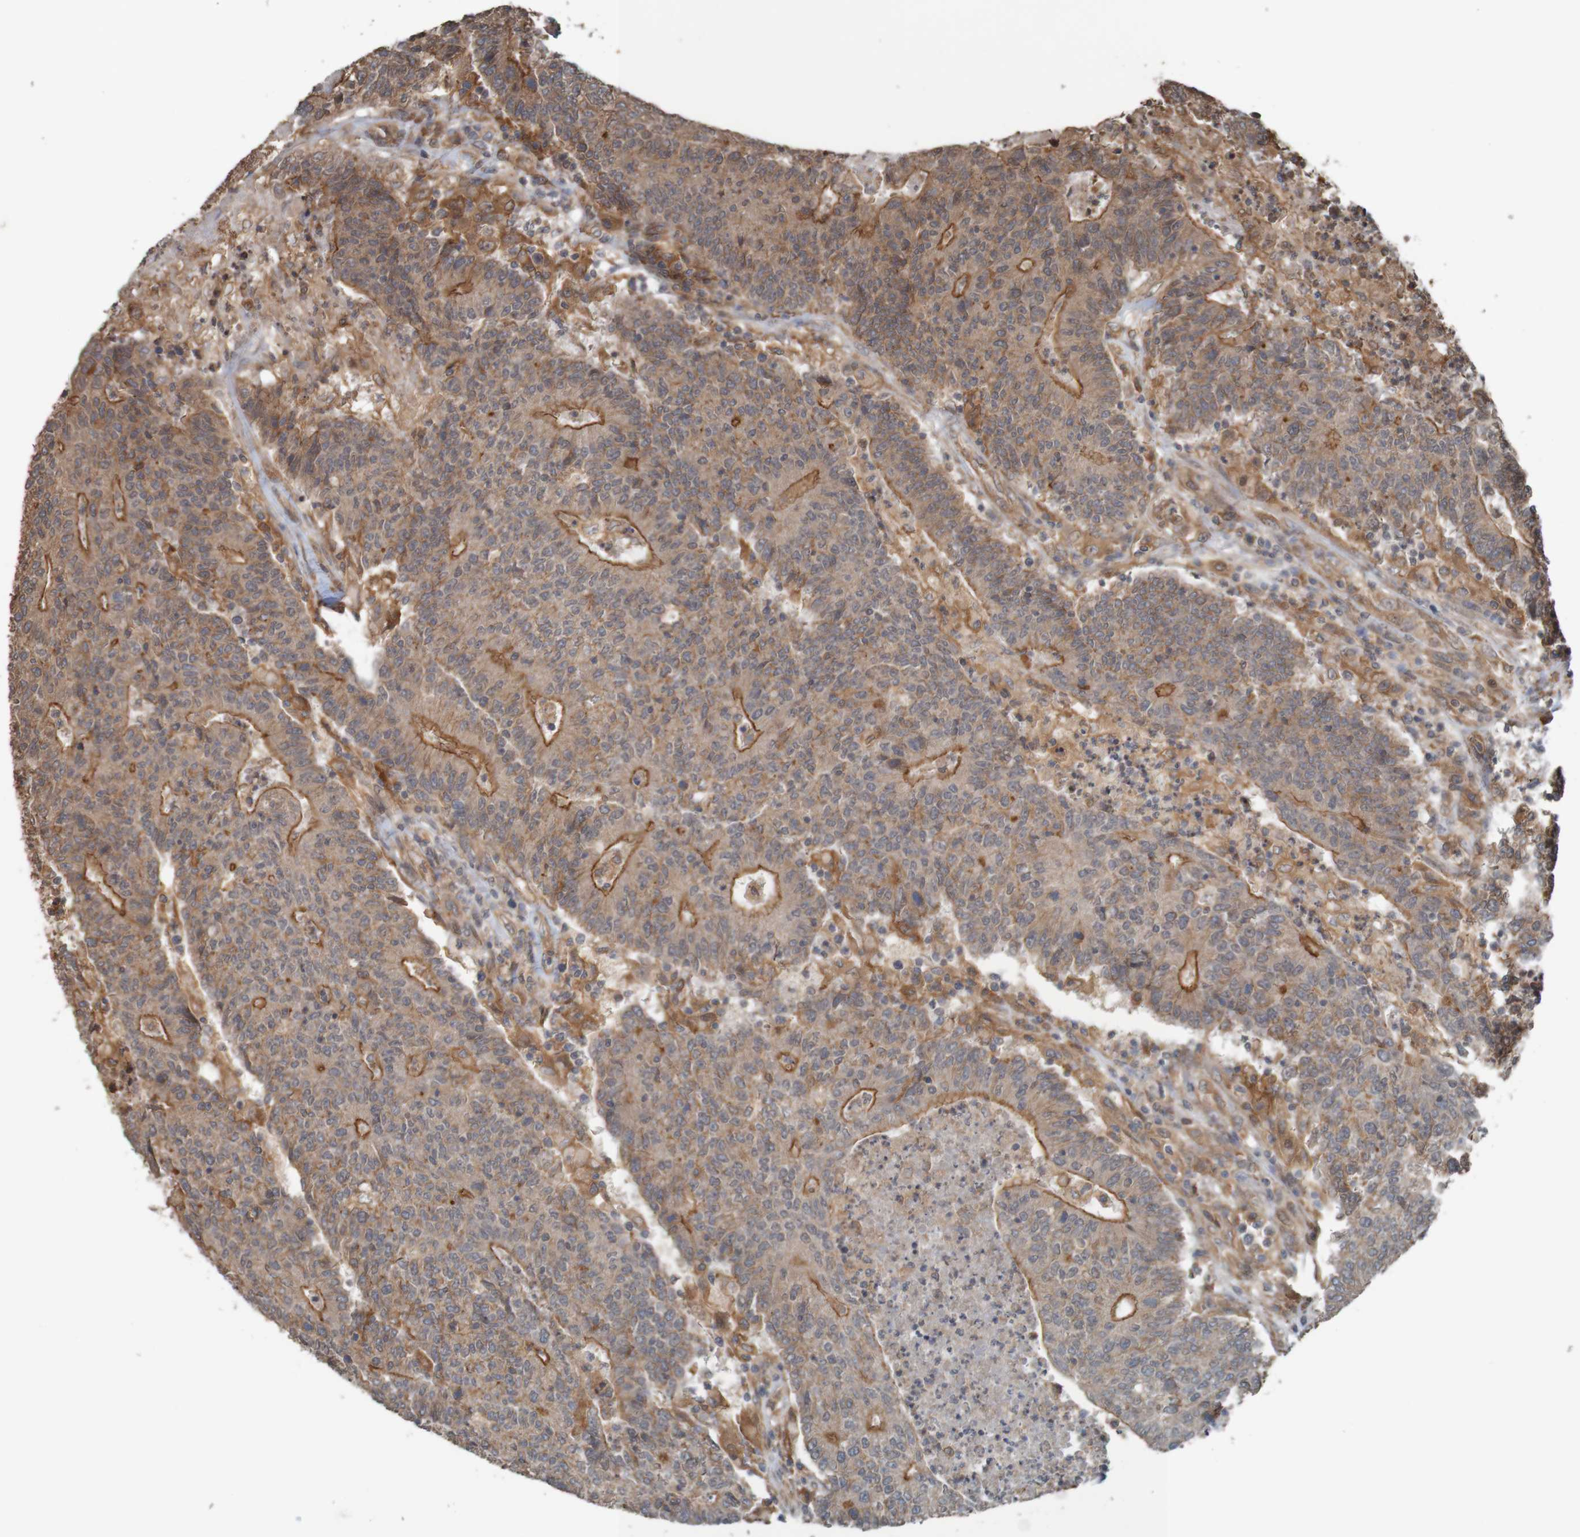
{"staining": {"intensity": "moderate", "quantity": ">75%", "location": "cytoplasmic/membranous"}, "tissue": "colorectal cancer", "cell_type": "Tumor cells", "image_type": "cancer", "snomed": [{"axis": "morphology", "description": "Normal tissue, NOS"}, {"axis": "morphology", "description": "Adenocarcinoma, NOS"}, {"axis": "topography", "description": "Colon"}], "caption": "A brown stain shows moderate cytoplasmic/membranous staining of a protein in colorectal cancer (adenocarcinoma) tumor cells.", "gene": "ARHGEF11", "patient": {"sex": "female", "age": 75}}